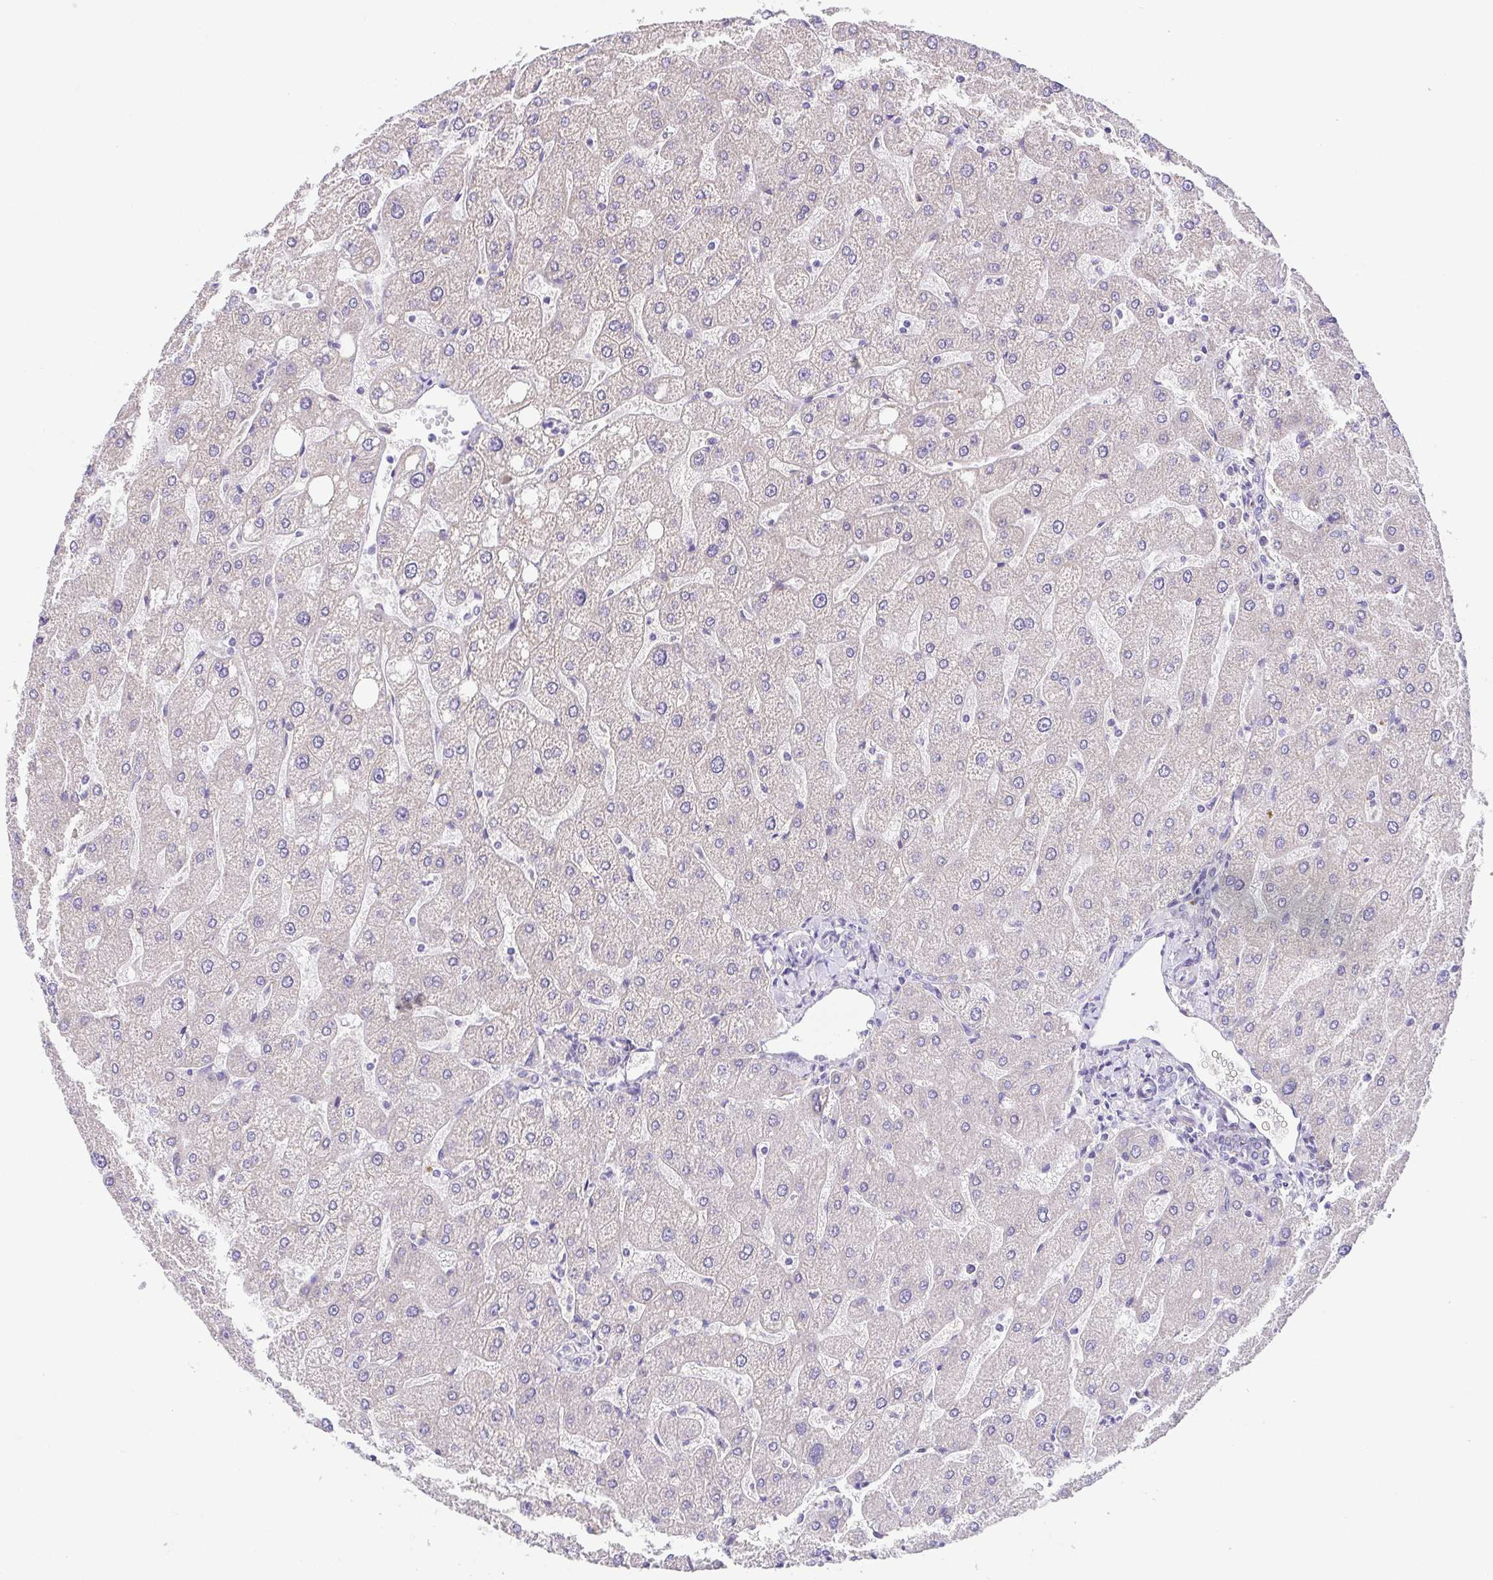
{"staining": {"intensity": "negative", "quantity": "none", "location": "none"}, "tissue": "liver", "cell_type": "Cholangiocytes", "image_type": "normal", "snomed": [{"axis": "morphology", "description": "Normal tissue, NOS"}, {"axis": "topography", "description": "Liver"}], "caption": "This is an immunohistochemistry photomicrograph of benign liver. There is no expression in cholangiocytes.", "gene": "SLC13A1", "patient": {"sex": "male", "age": 67}}